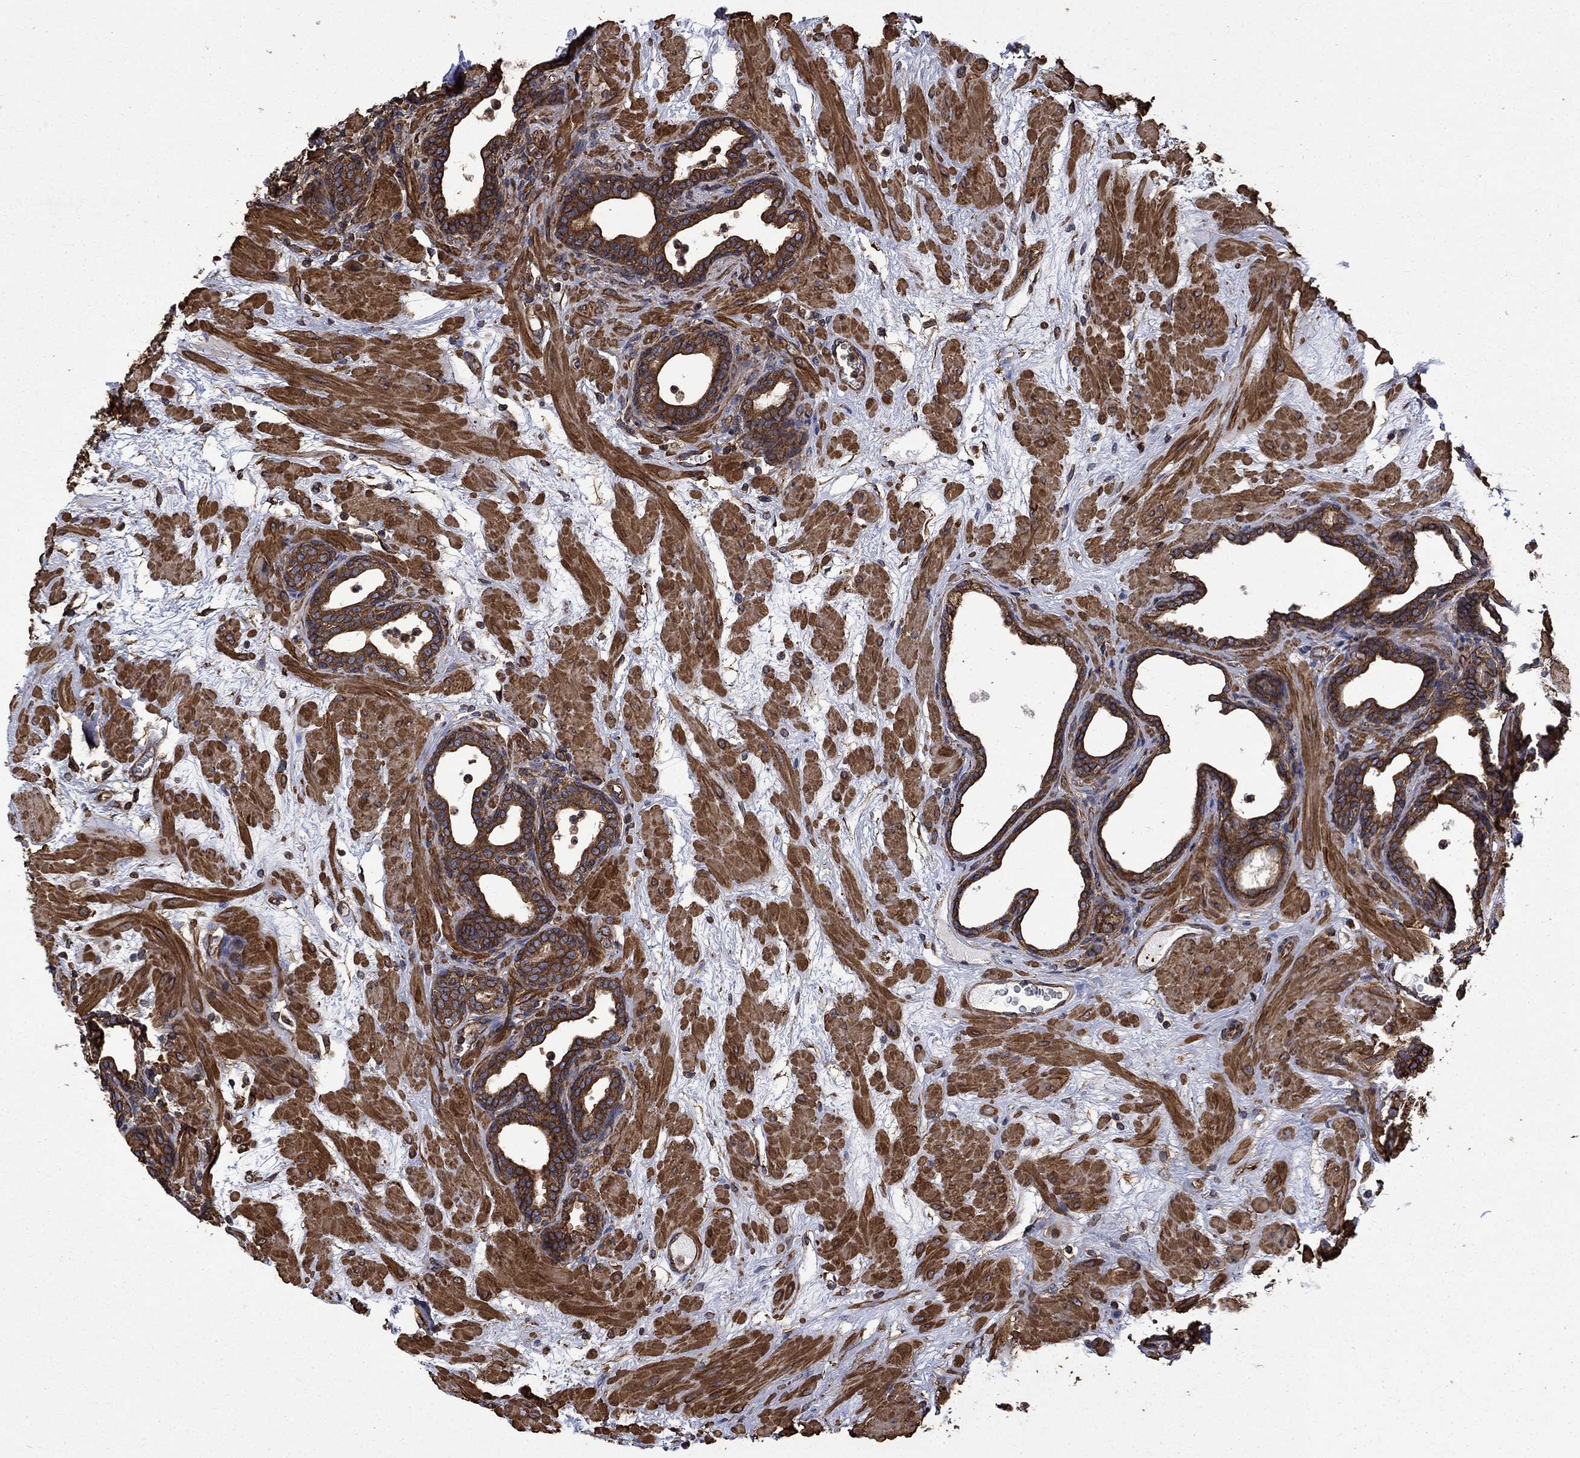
{"staining": {"intensity": "strong", "quantity": ">75%", "location": "cytoplasmic/membranous"}, "tissue": "prostate", "cell_type": "Glandular cells", "image_type": "normal", "snomed": [{"axis": "morphology", "description": "Normal tissue, NOS"}, {"axis": "topography", "description": "Prostate"}], "caption": "About >75% of glandular cells in unremarkable human prostate reveal strong cytoplasmic/membranous protein expression as visualized by brown immunohistochemical staining.", "gene": "CUTC", "patient": {"sex": "male", "age": 37}}